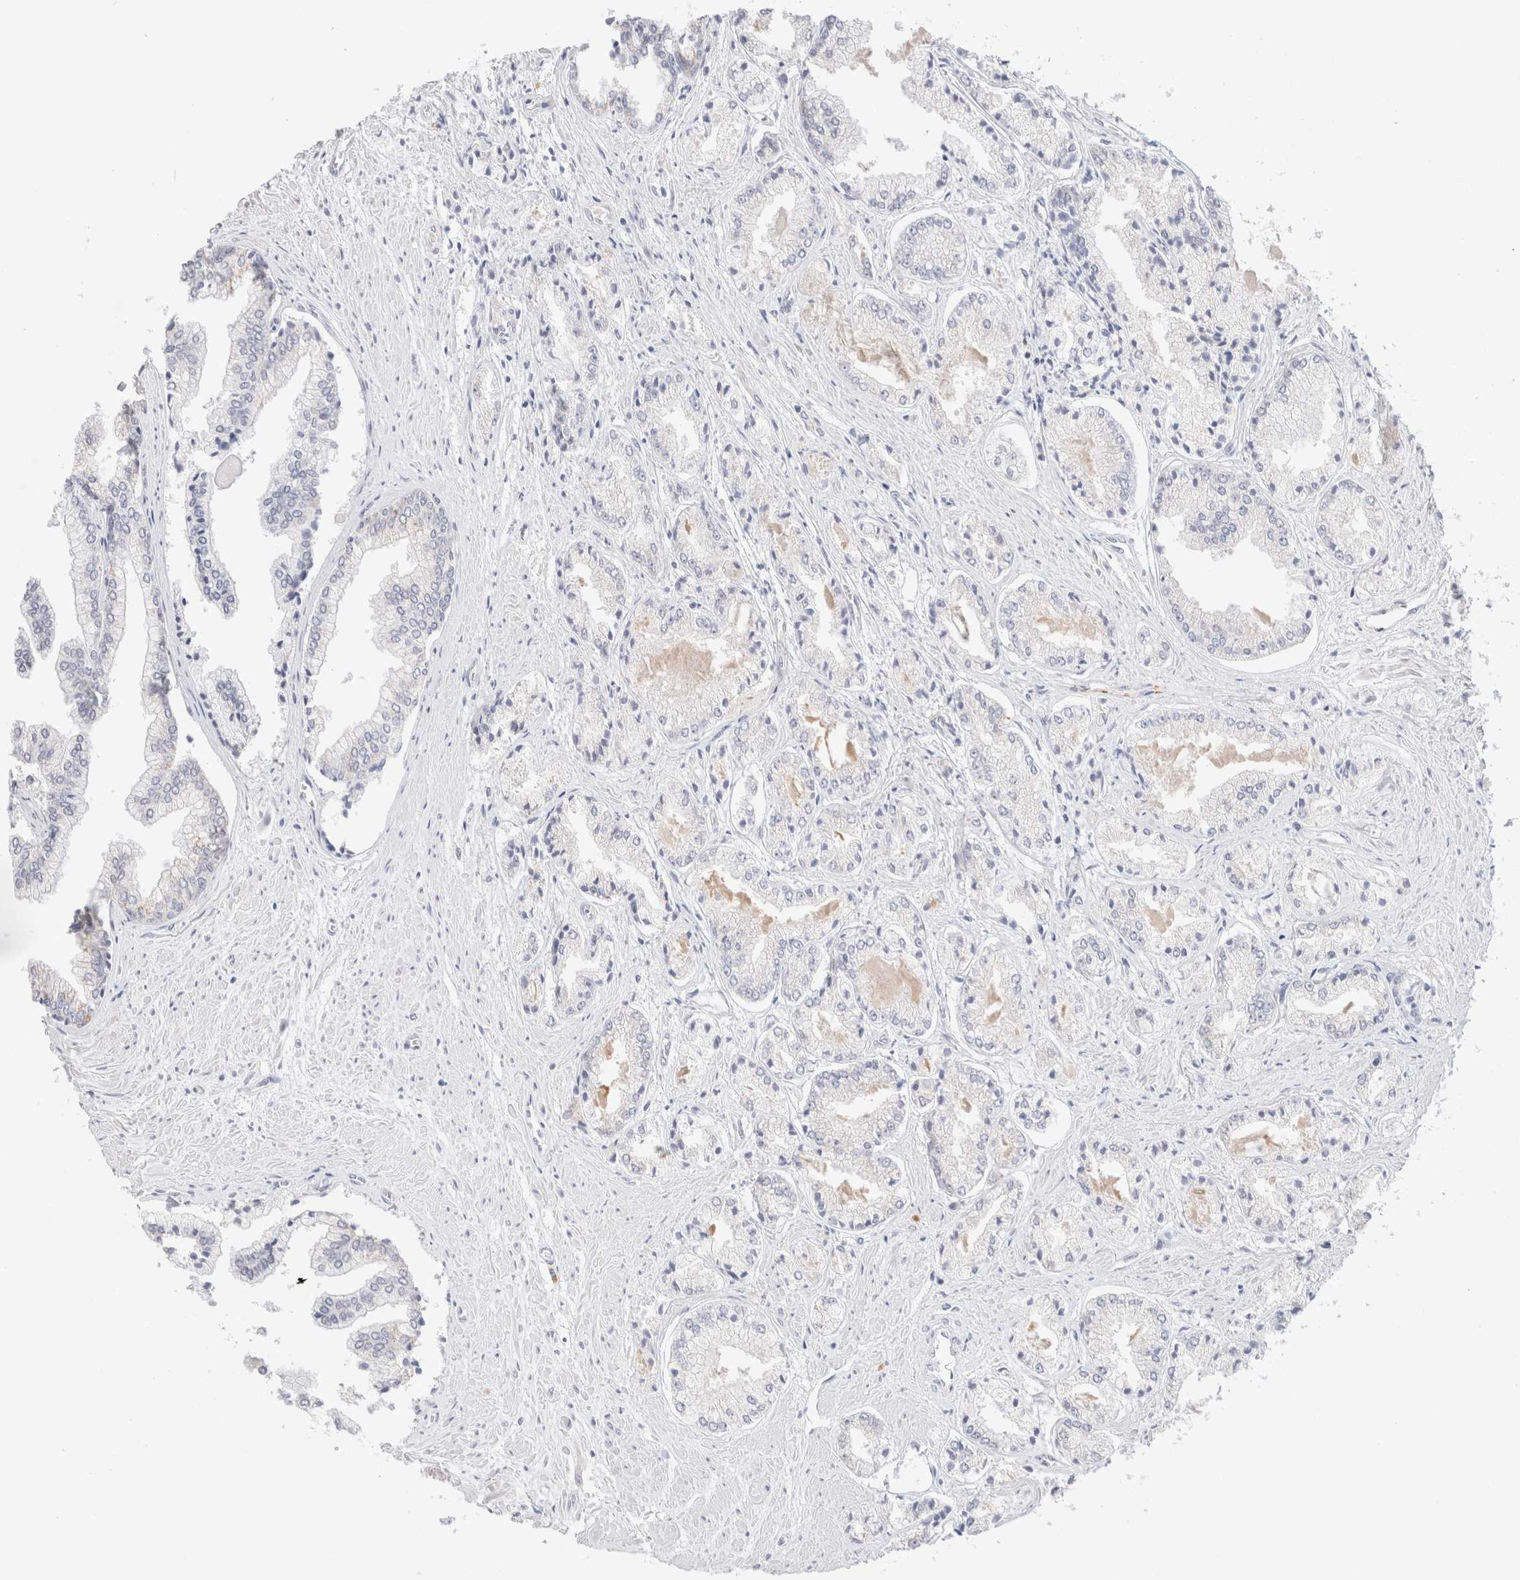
{"staining": {"intensity": "negative", "quantity": "none", "location": "none"}, "tissue": "prostate cancer", "cell_type": "Tumor cells", "image_type": "cancer", "snomed": [{"axis": "morphology", "description": "Adenocarcinoma, Low grade"}, {"axis": "topography", "description": "Prostate"}], "caption": "An image of human prostate low-grade adenocarcinoma is negative for staining in tumor cells.", "gene": "SPATA20", "patient": {"sex": "male", "age": 52}}